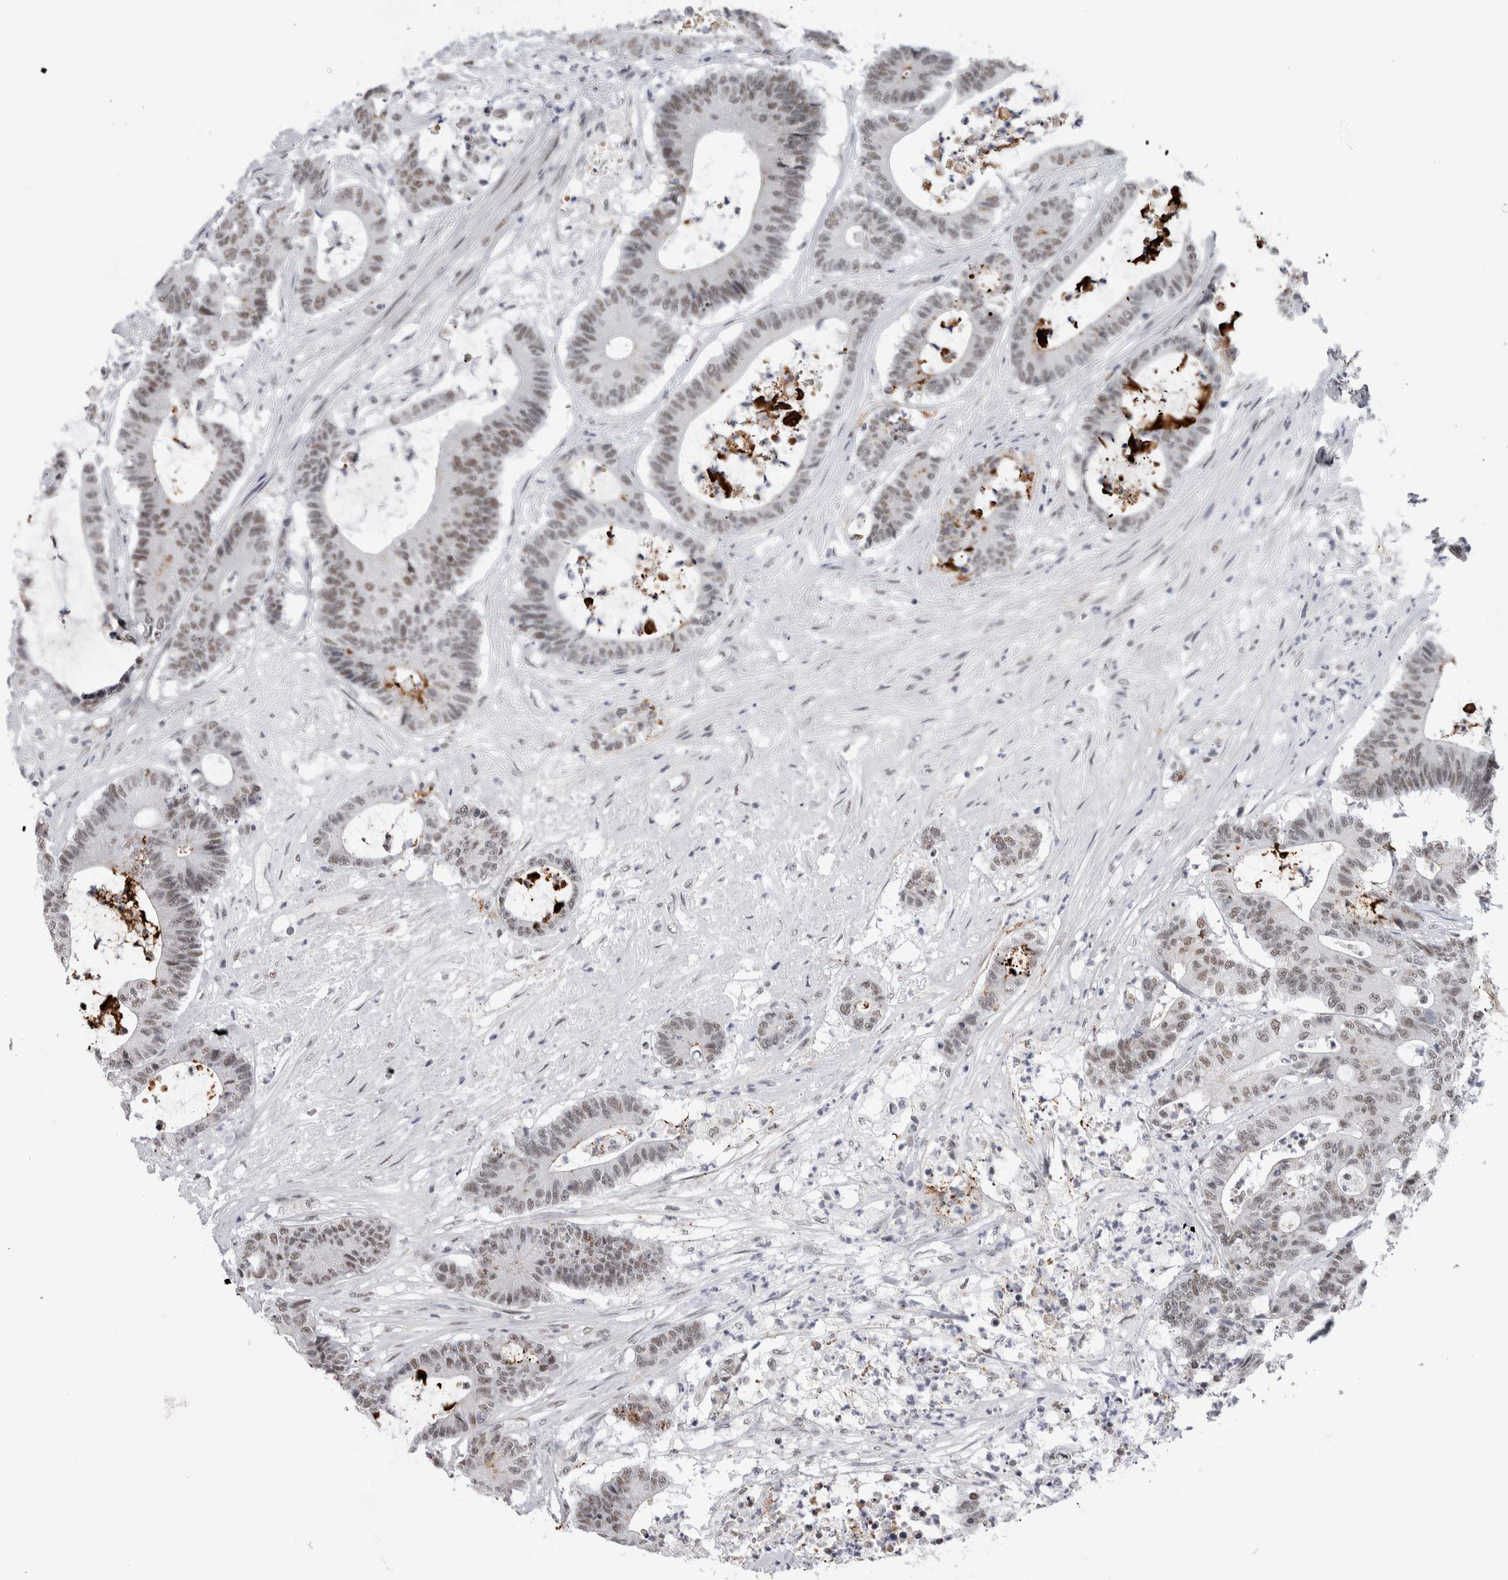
{"staining": {"intensity": "moderate", "quantity": ">75%", "location": "nuclear"}, "tissue": "colorectal cancer", "cell_type": "Tumor cells", "image_type": "cancer", "snomed": [{"axis": "morphology", "description": "Adenocarcinoma, NOS"}, {"axis": "topography", "description": "Colon"}], "caption": "Immunohistochemistry (IHC) histopathology image of neoplastic tissue: human colorectal cancer stained using IHC reveals medium levels of moderate protein expression localized specifically in the nuclear of tumor cells, appearing as a nuclear brown color.", "gene": "API5", "patient": {"sex": "female", "age": 84}}